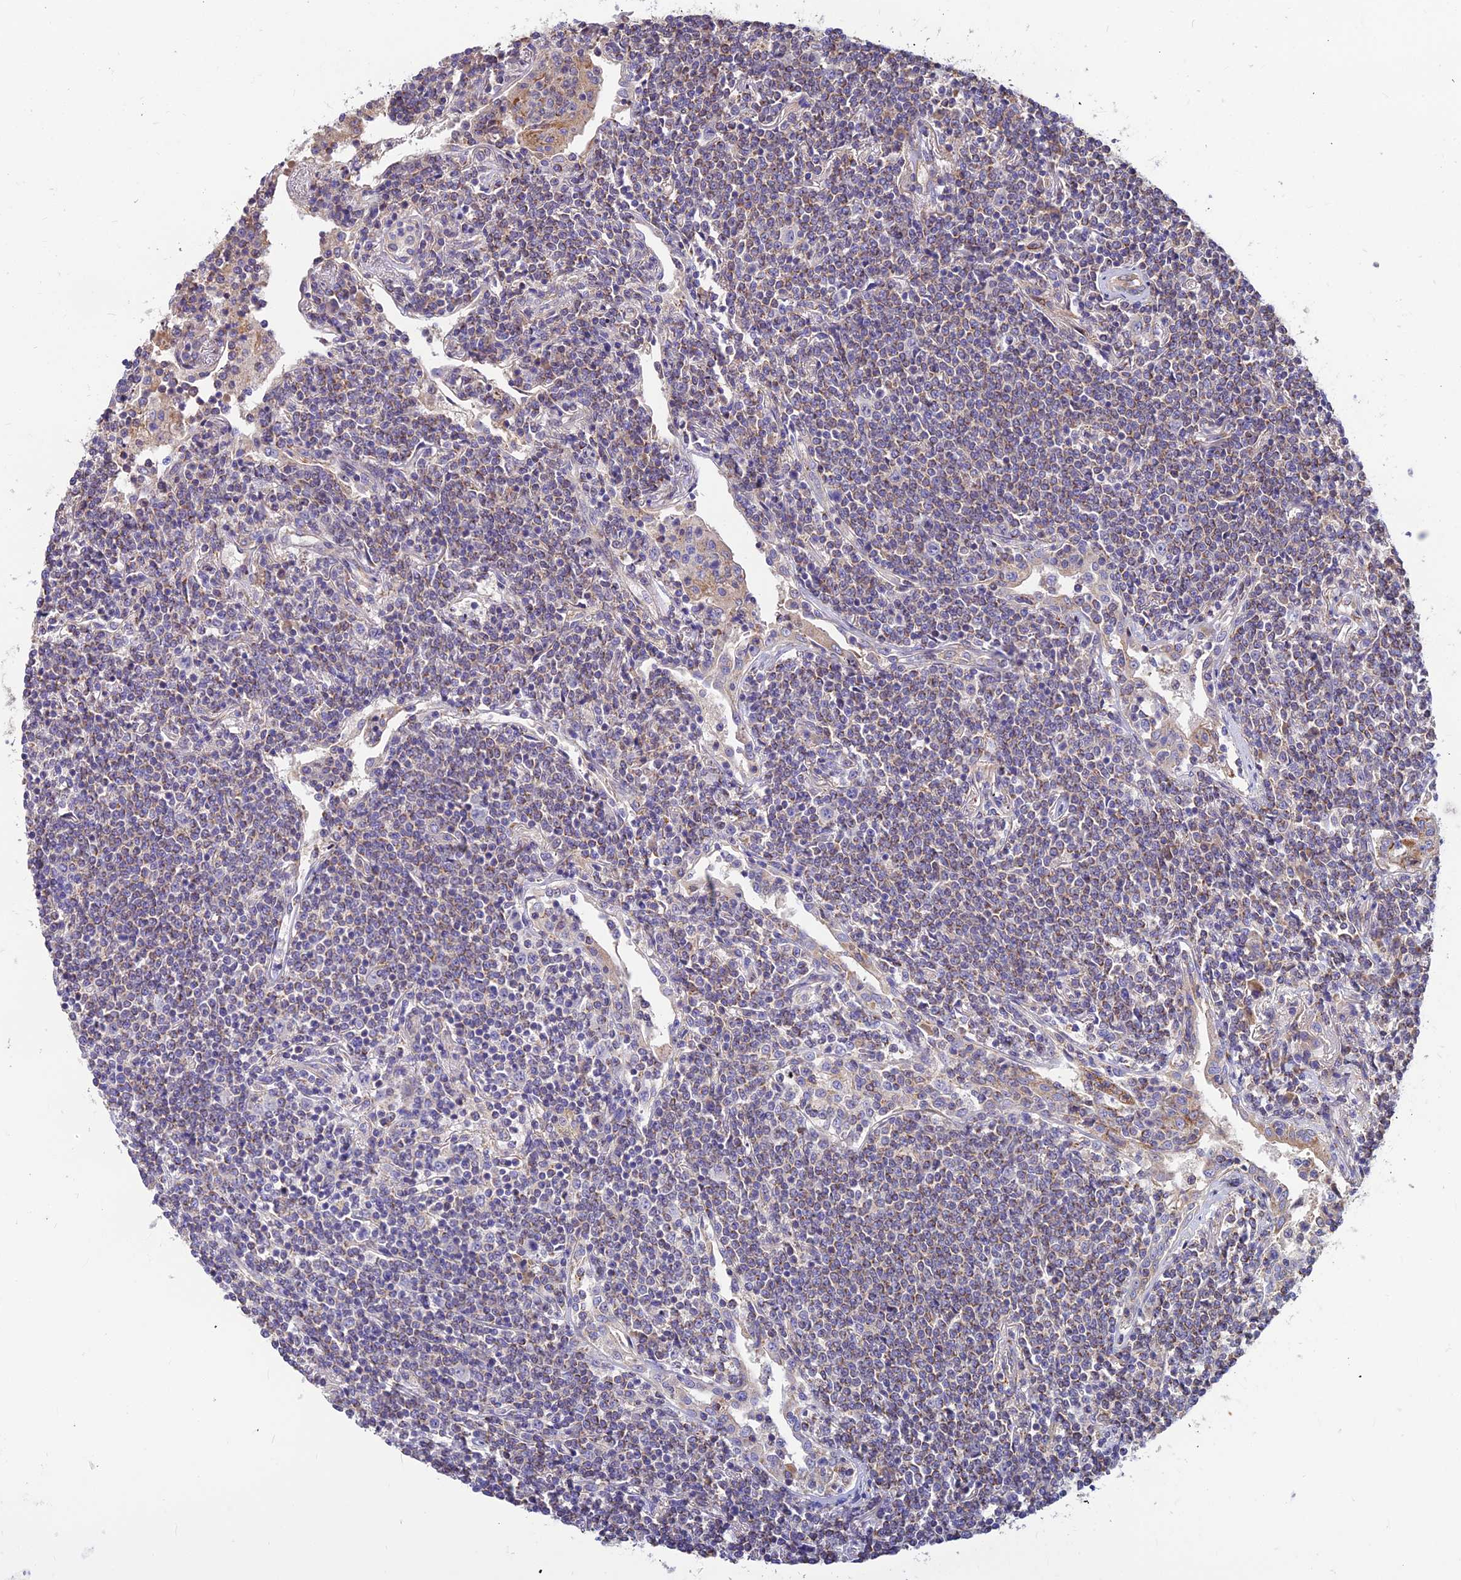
{"staining": {"intensity": "weak", "quantity": "25%-75%", "location": "cytoplasmic/membranous"}, "tissue": "lymphoma", "cell_type": "Tumor cells", "image_type": "cancer", "snomed": [{"axis": "morphology", "description": "Malignant lymphoma, non-Hodgkin's type, Low grade"}, {"axis": "topography", "description": "Lung"}], "caption": "A micrograph of human lymphoma stained for a protein reveals weak cytoplasmic/membranous brown staining in tumor cells. The staining is performed using DAB (3,3'-diaminobenzidine) brown chromogen to label protein expression. The nuclei are counter-stained blue using hematoxylin.", "gene": "ASPHD1", "patient": {"sex": "female", "age": 71}}